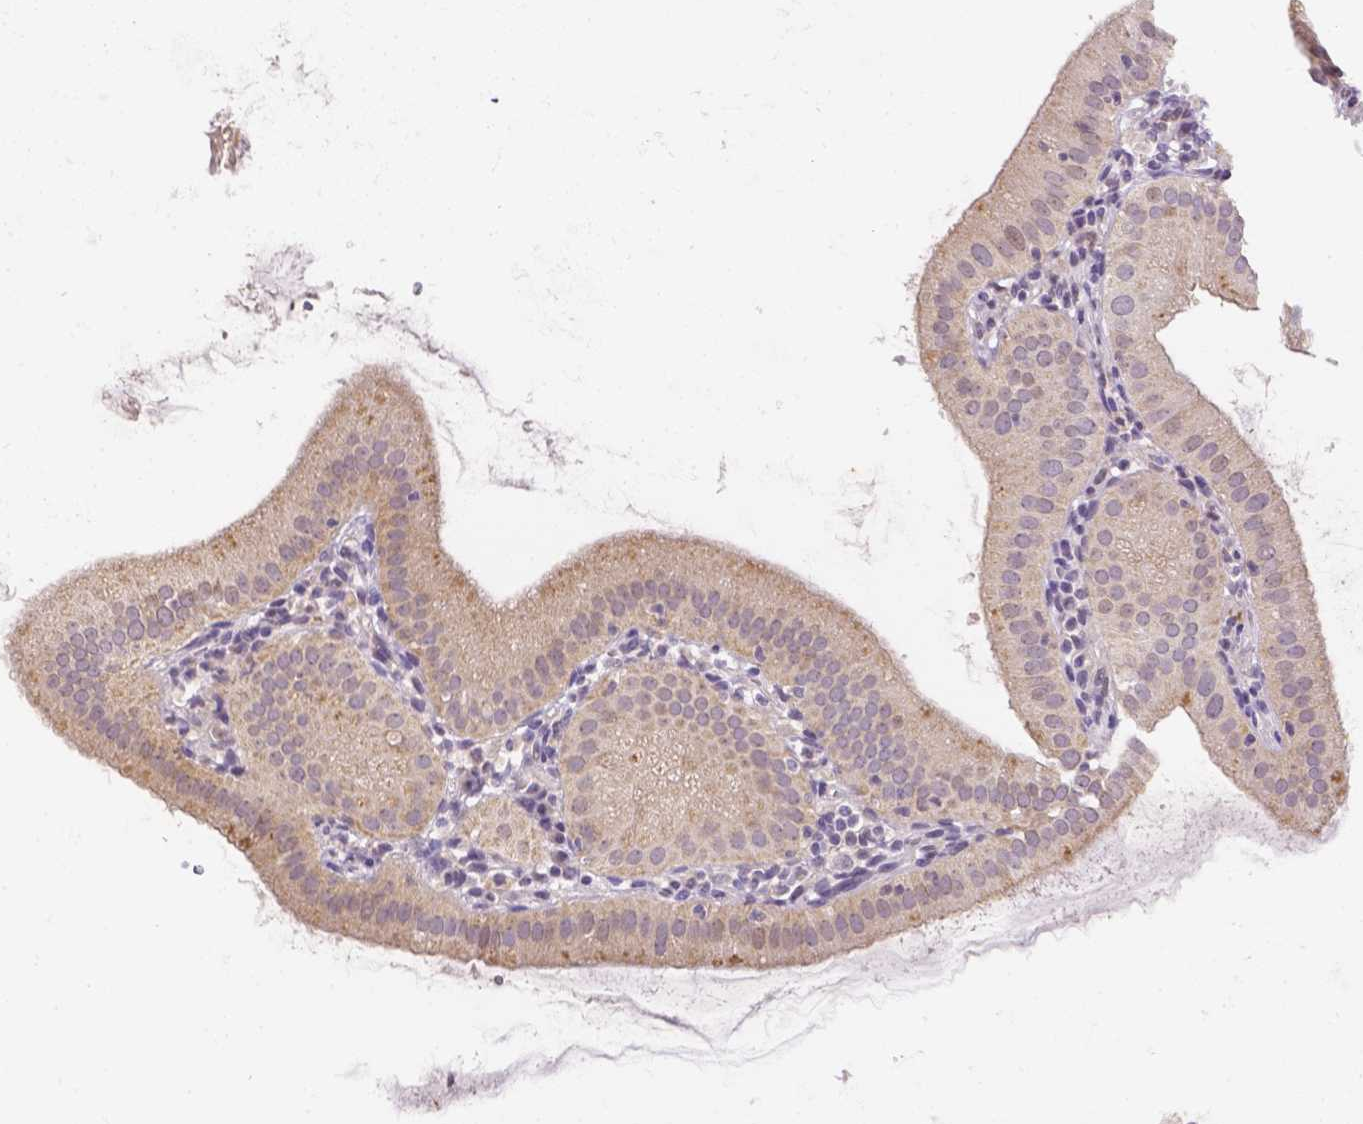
{"staining": {"intensity": "moderate", "quantity": "25%-75%", "location": "cytoplasmic/membranous"}, "tissue": "gallbladder", "cell_type": "Glandular cells", "image_type": "normal", "snomed": [{"axis": "morphology", "description": "Normal tissue, NOS"}, {"axis": "topography", "description": "Gallbladder"}], "caption": "Moderate cytoplasmic/membranous positivity is appreciated in approximately 25%-75% of glandular cells in normal gallbladder.", "gene": "ZNF280B", "patient": {"sex": "female", "age": 65}}